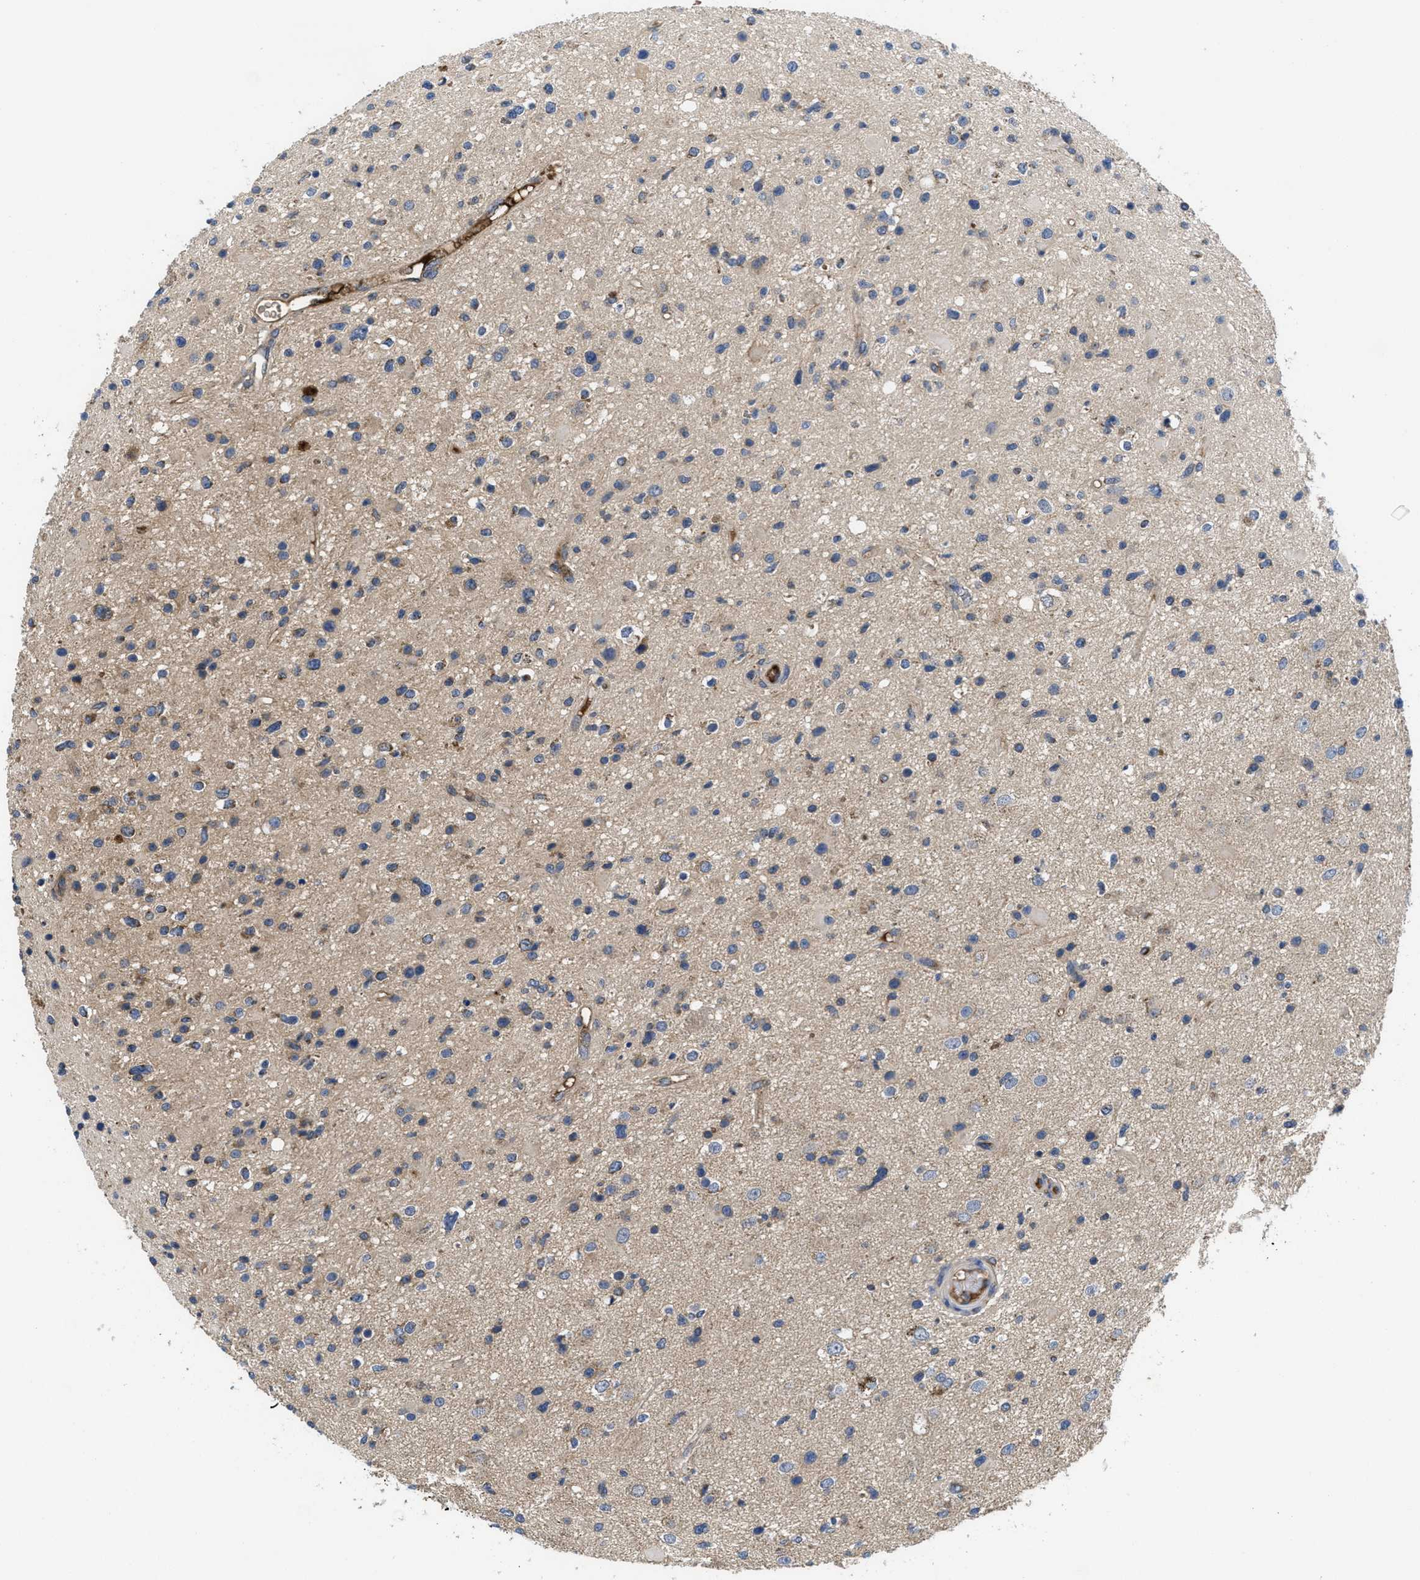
{"staining": {"intensity": "moderate", "quantity": "<25%", "location": "cytoplasmic/membranous"}, "tissue": "glioma", "cell_type": "Tumor cells", "image_type": "cancer", "snomed": [{"axis": "morphology", "description": "Glioma, malignant, High grade"}, {"axis": "topography", "description": "Brain"}], "caption": "A high-resolution micrograph shows immunohistochemistry (IHC) staining of glioma, which demonstrates moderate cytoplasmic/membranous positivity in about <25% of tumor cells.", "gene": "GALK1", "patient": {"sex": "male", "age": 33}}